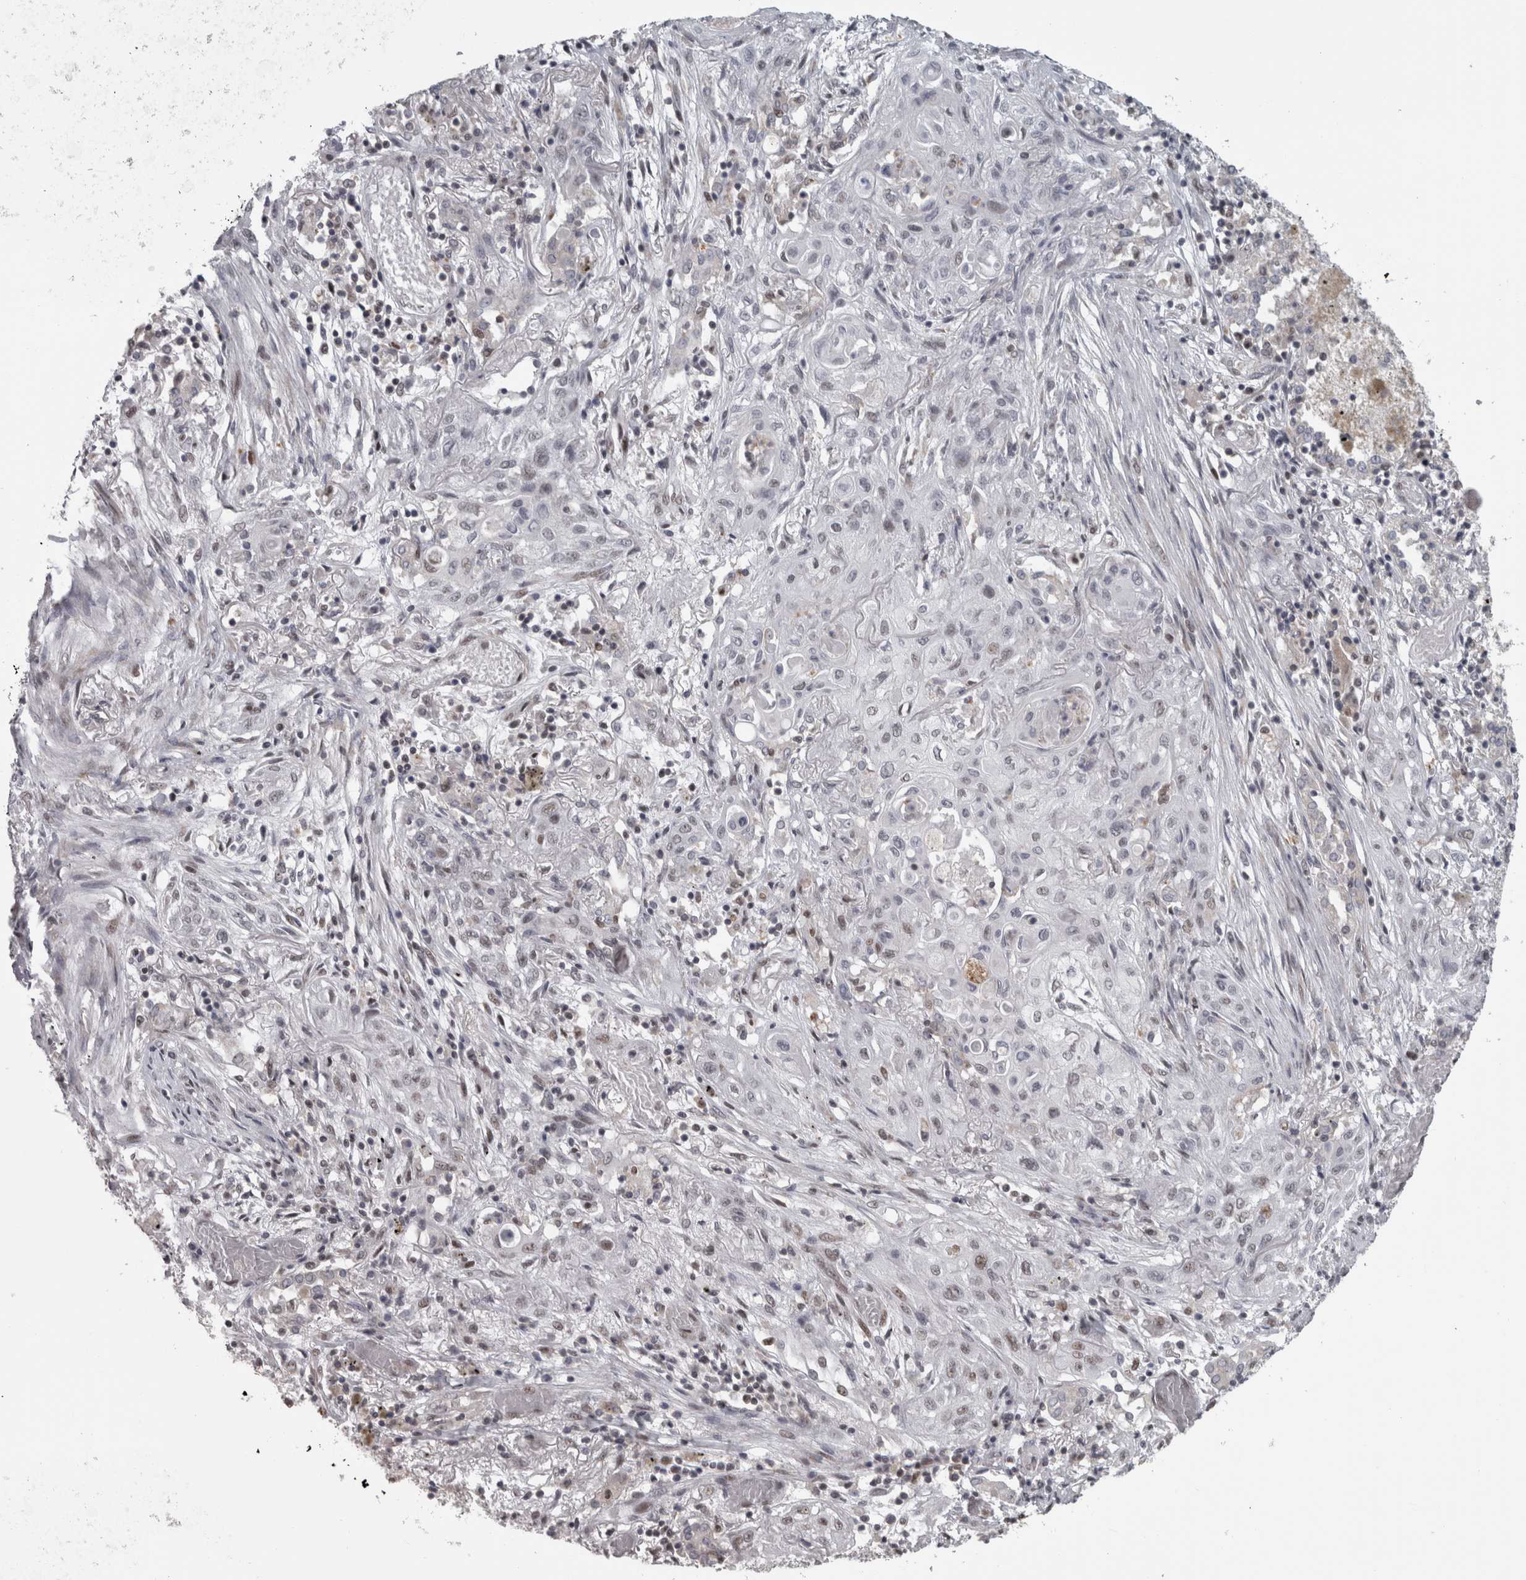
{"staining": {"intensity": "negative", "quantity": "none", "location": "none"}, "tissue": "lung cancer", "cell_type": "Tumor cells", "image_type": "cancer", "snomed": [{"axis": "morphology", "description": "Squamous cell carcinoma, NOS"}, {"axis": "topography", "description": "Lung"}], "caption": "This is an IHC image of lung cancer. There is no expression in tumor cells.", "gene": "MICU3", "patient": {"sex": "female", "age": 47}}